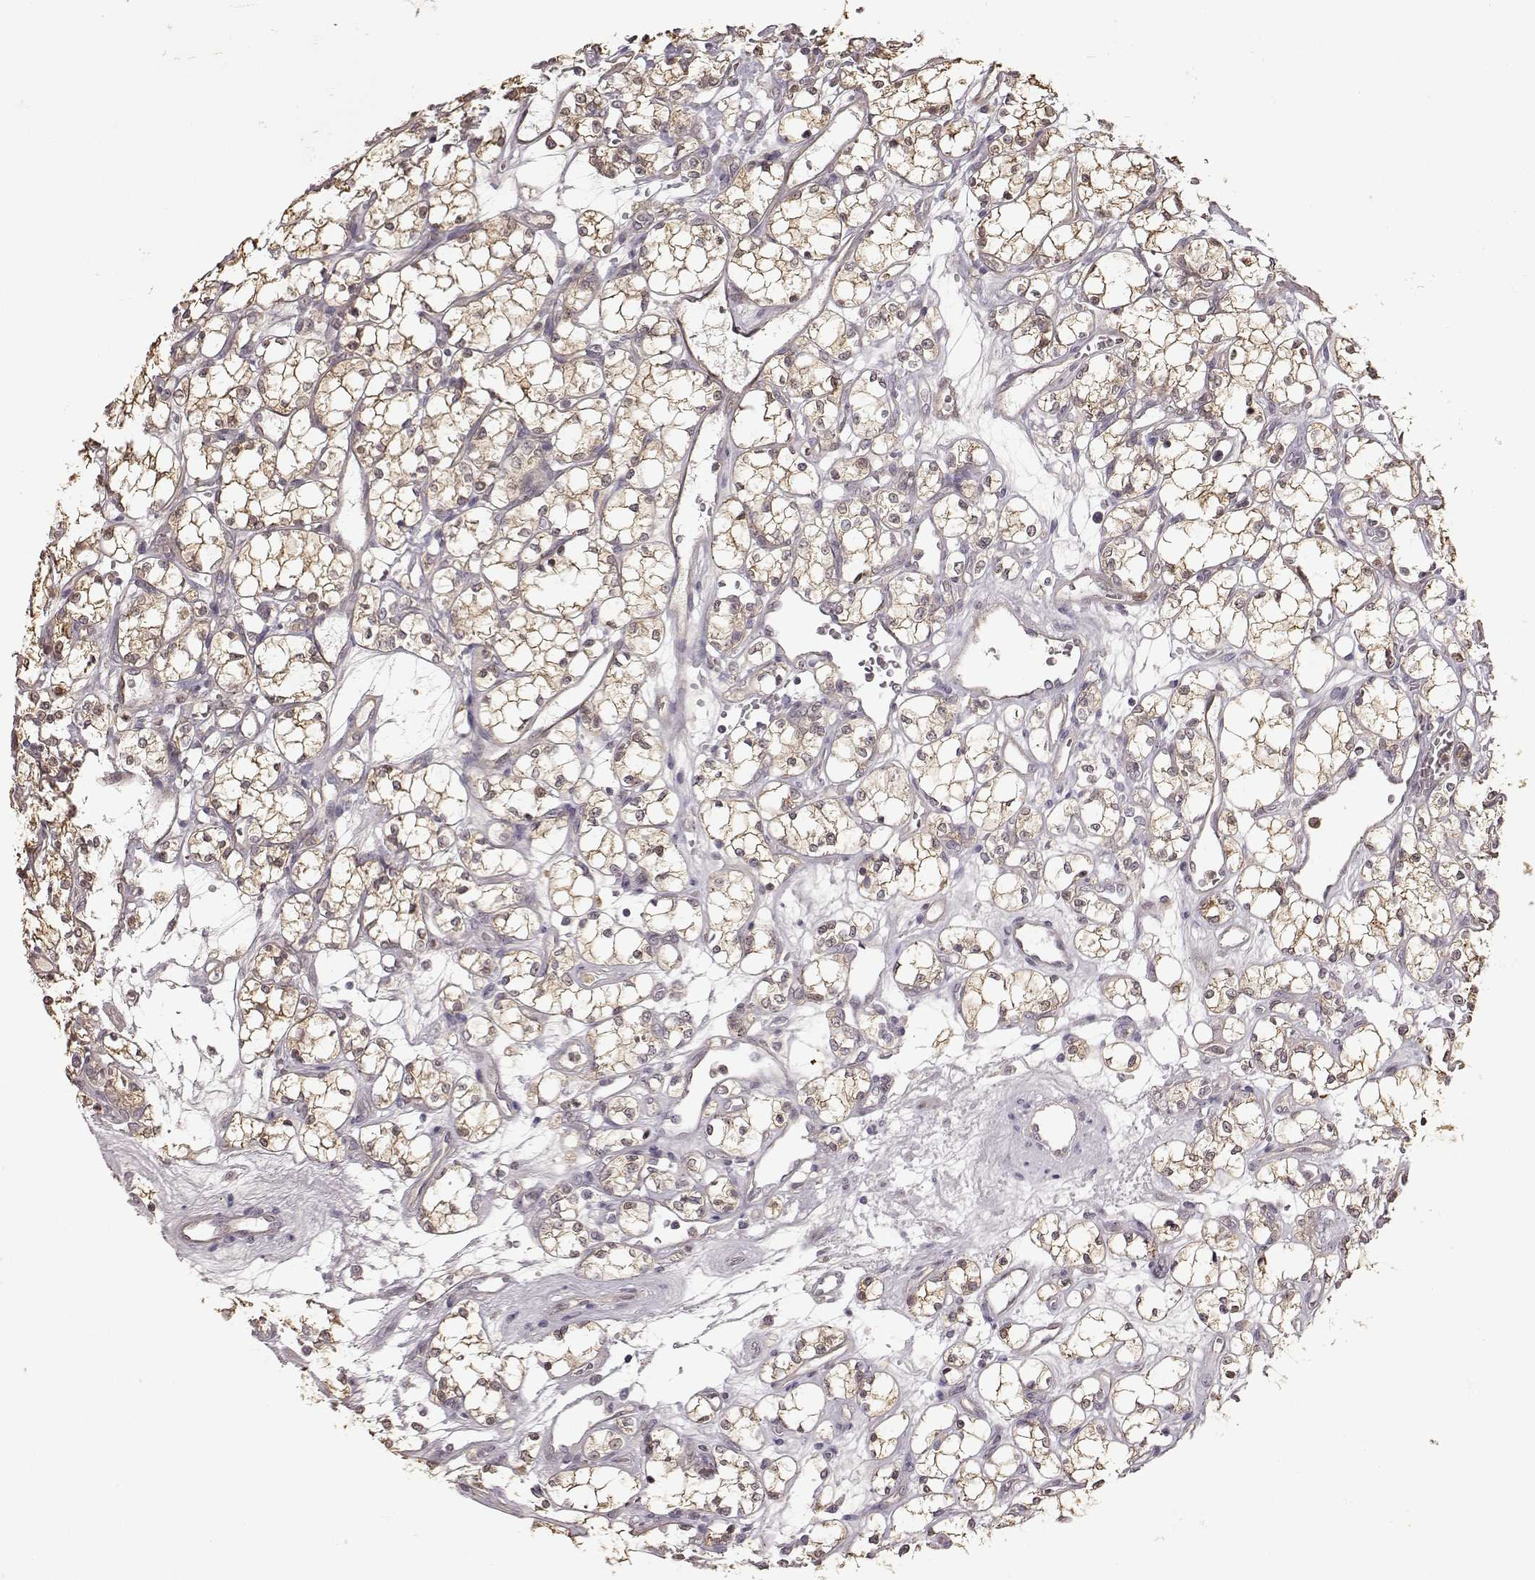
{"staining": {"intensity": "moderate", "quantity": ">75%", "location": "cytoplasmic/membranous"}, "tissue": "renal cancer", "cell_type": "Tumor cells", "image_type": "cancer", "snomed": [{"axis": "morphology", "description": "Adenocarcinoma, NOS"}, {"axis": "topography", "description": "Kidney"}], "caption": "An IHC micrograph of tumor tissue is shown. Protein staining in brown labels moderate cytoplasmic/membranous positivity in renal adenocarcinoma within tumor cells.", "gene": "CRB1", "patient": {"sex": "female", "age": 69}}